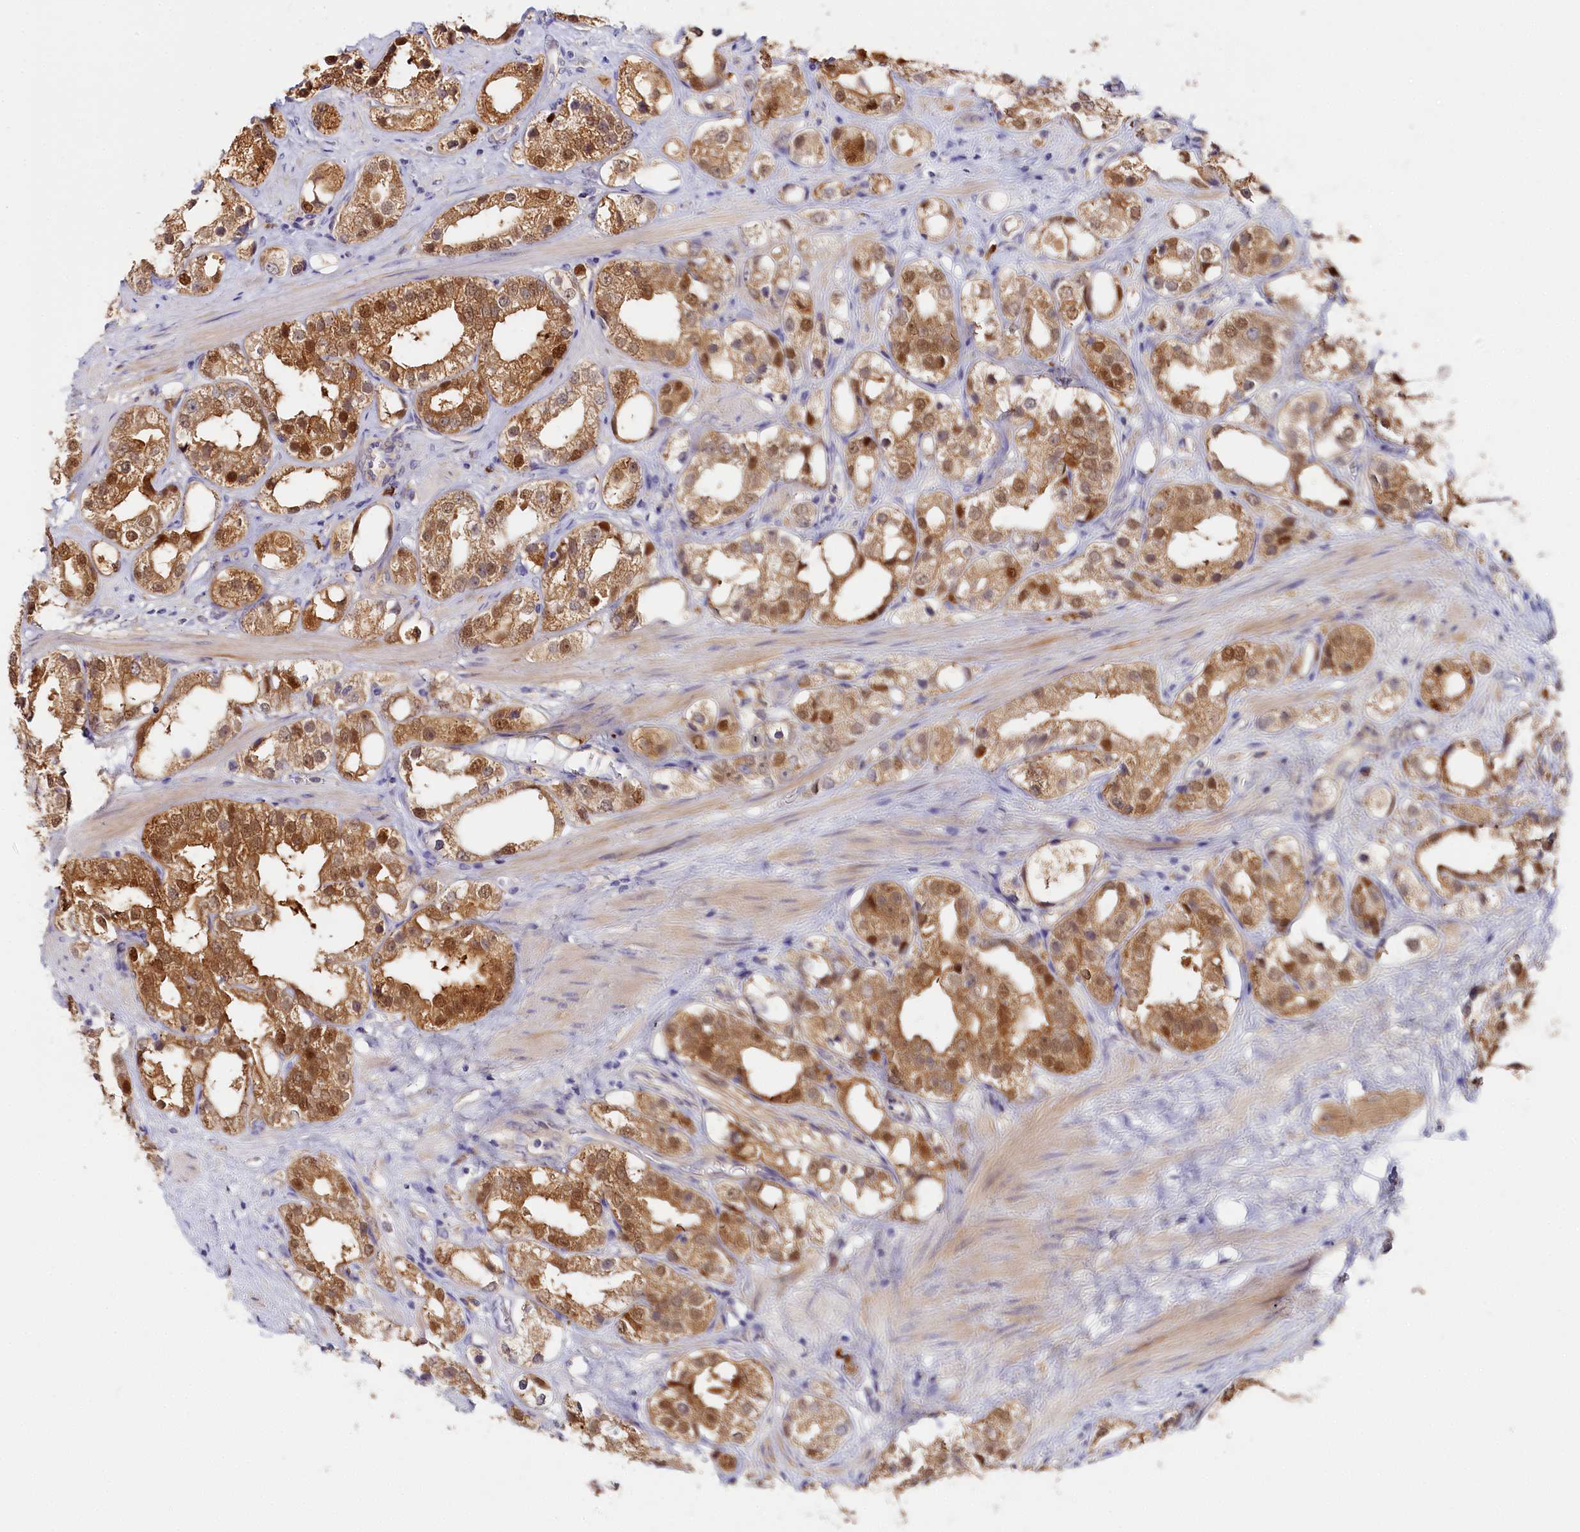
{"staining": {"intensity": "moderate", "quantity": ">75%", "location": "cytoplasmic/membranous,nuclear"}, "tissue": "prostate cancer", "cell_type": "Tumor cells", "image_type": "cancer", "snomed": [{"axis": "morphology", "description": "Adenocarcinoma, NOS"}, {"axis": "topography", "description": "Prostate"}], "caption": "Approximately >75% of tumor cells in human prostate adenocarcinoma display moderate cytoplasmic/membranous and nuclear protein expression as visualized by brown immunohistochemical staining.", "gene": "KATNB1", "patient": {"sex": "male", "age": 79}}